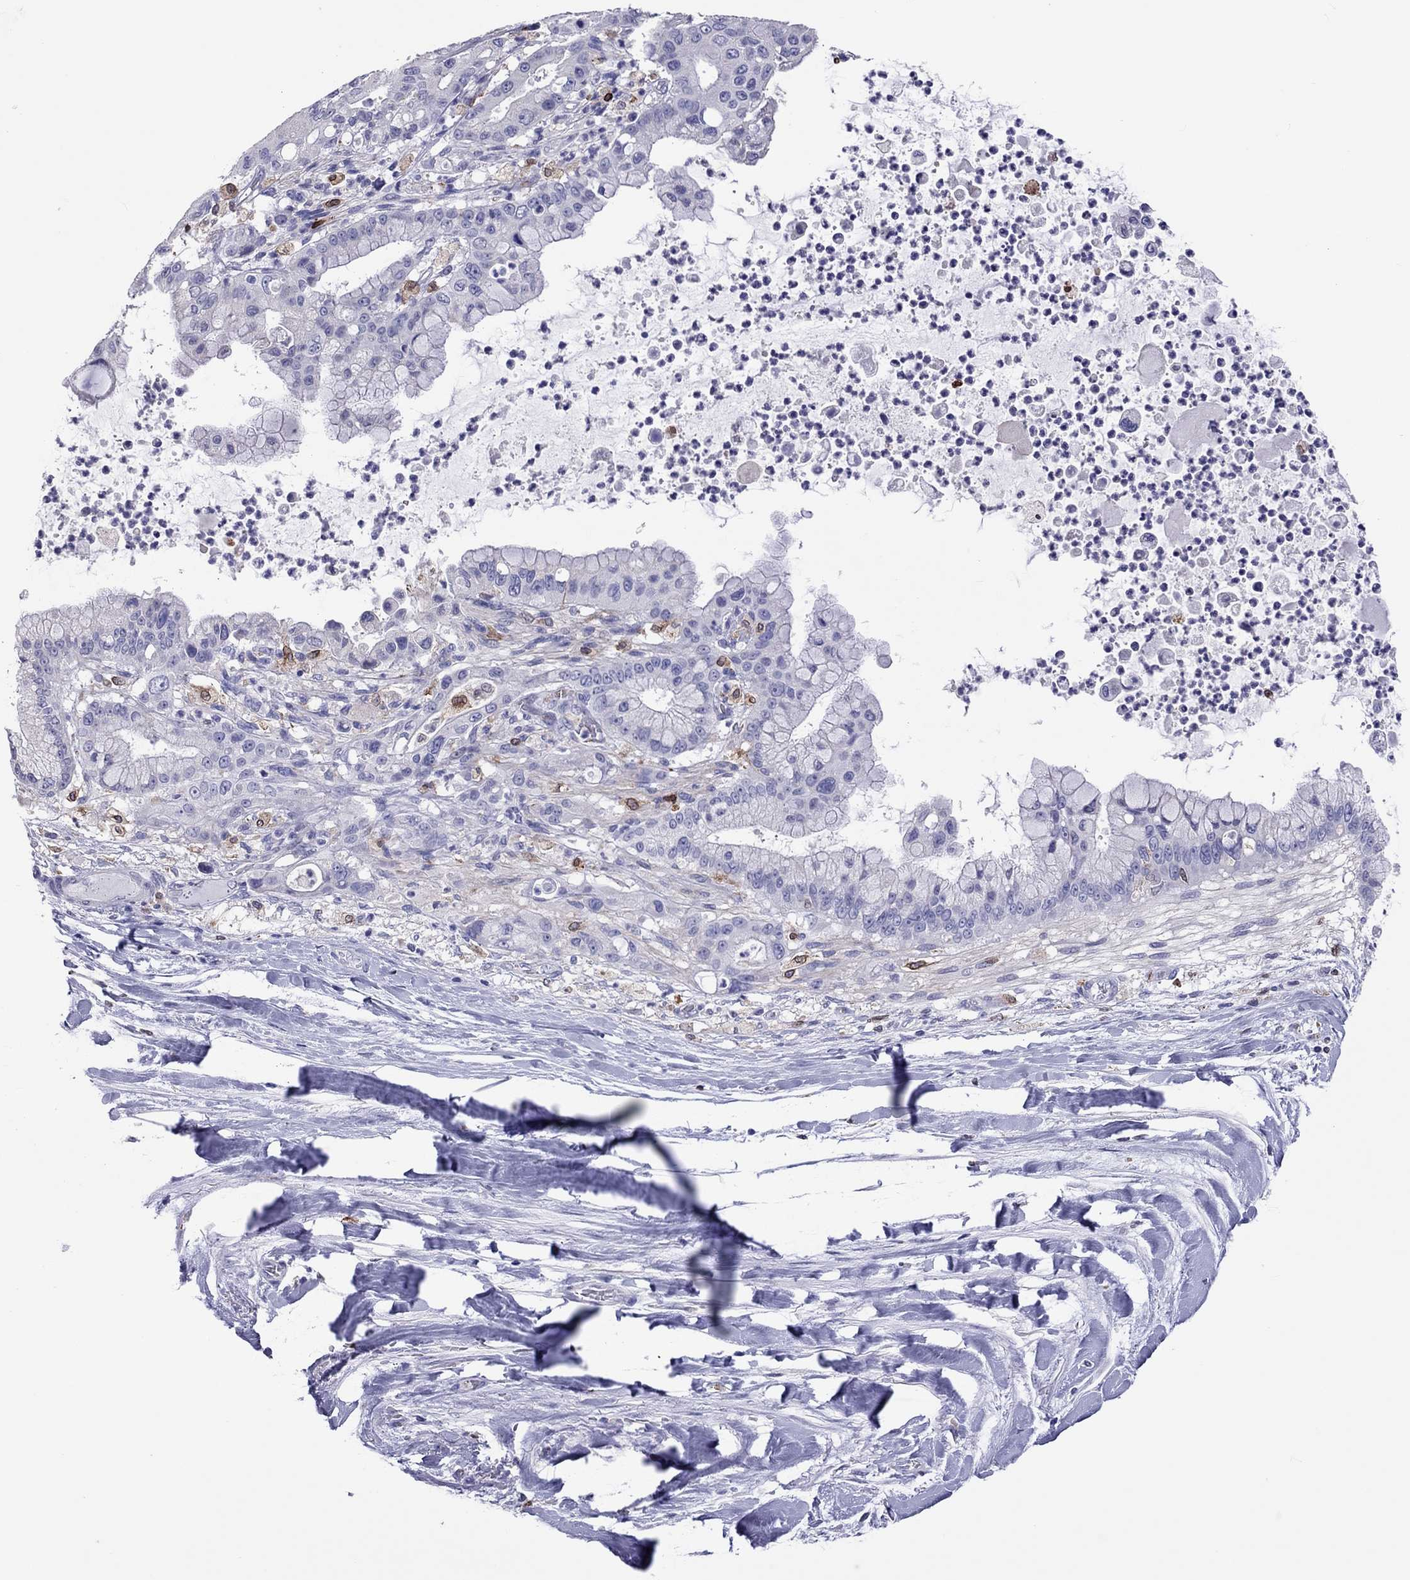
{"staining": {"intensity": "negative", "quantity": "none", "location": "none"}, "tissue": "liver cancer", "cell_type": "Tumor cells", "image_type": "cancer", "snomed": [{"axis": "morphology", "description": "Cholangiocarcinoma"}, {"axis": "topography", "description": "Liver"}], "caption": "A high-resolution photomicrograph shows immunohistochemistry (IHC) staining of liver cholangiocarcinoma, which reveals no significant expression in tumor cells.", "gene": "ADORA2A", "patient": {"sex": "female", "age": 54}}